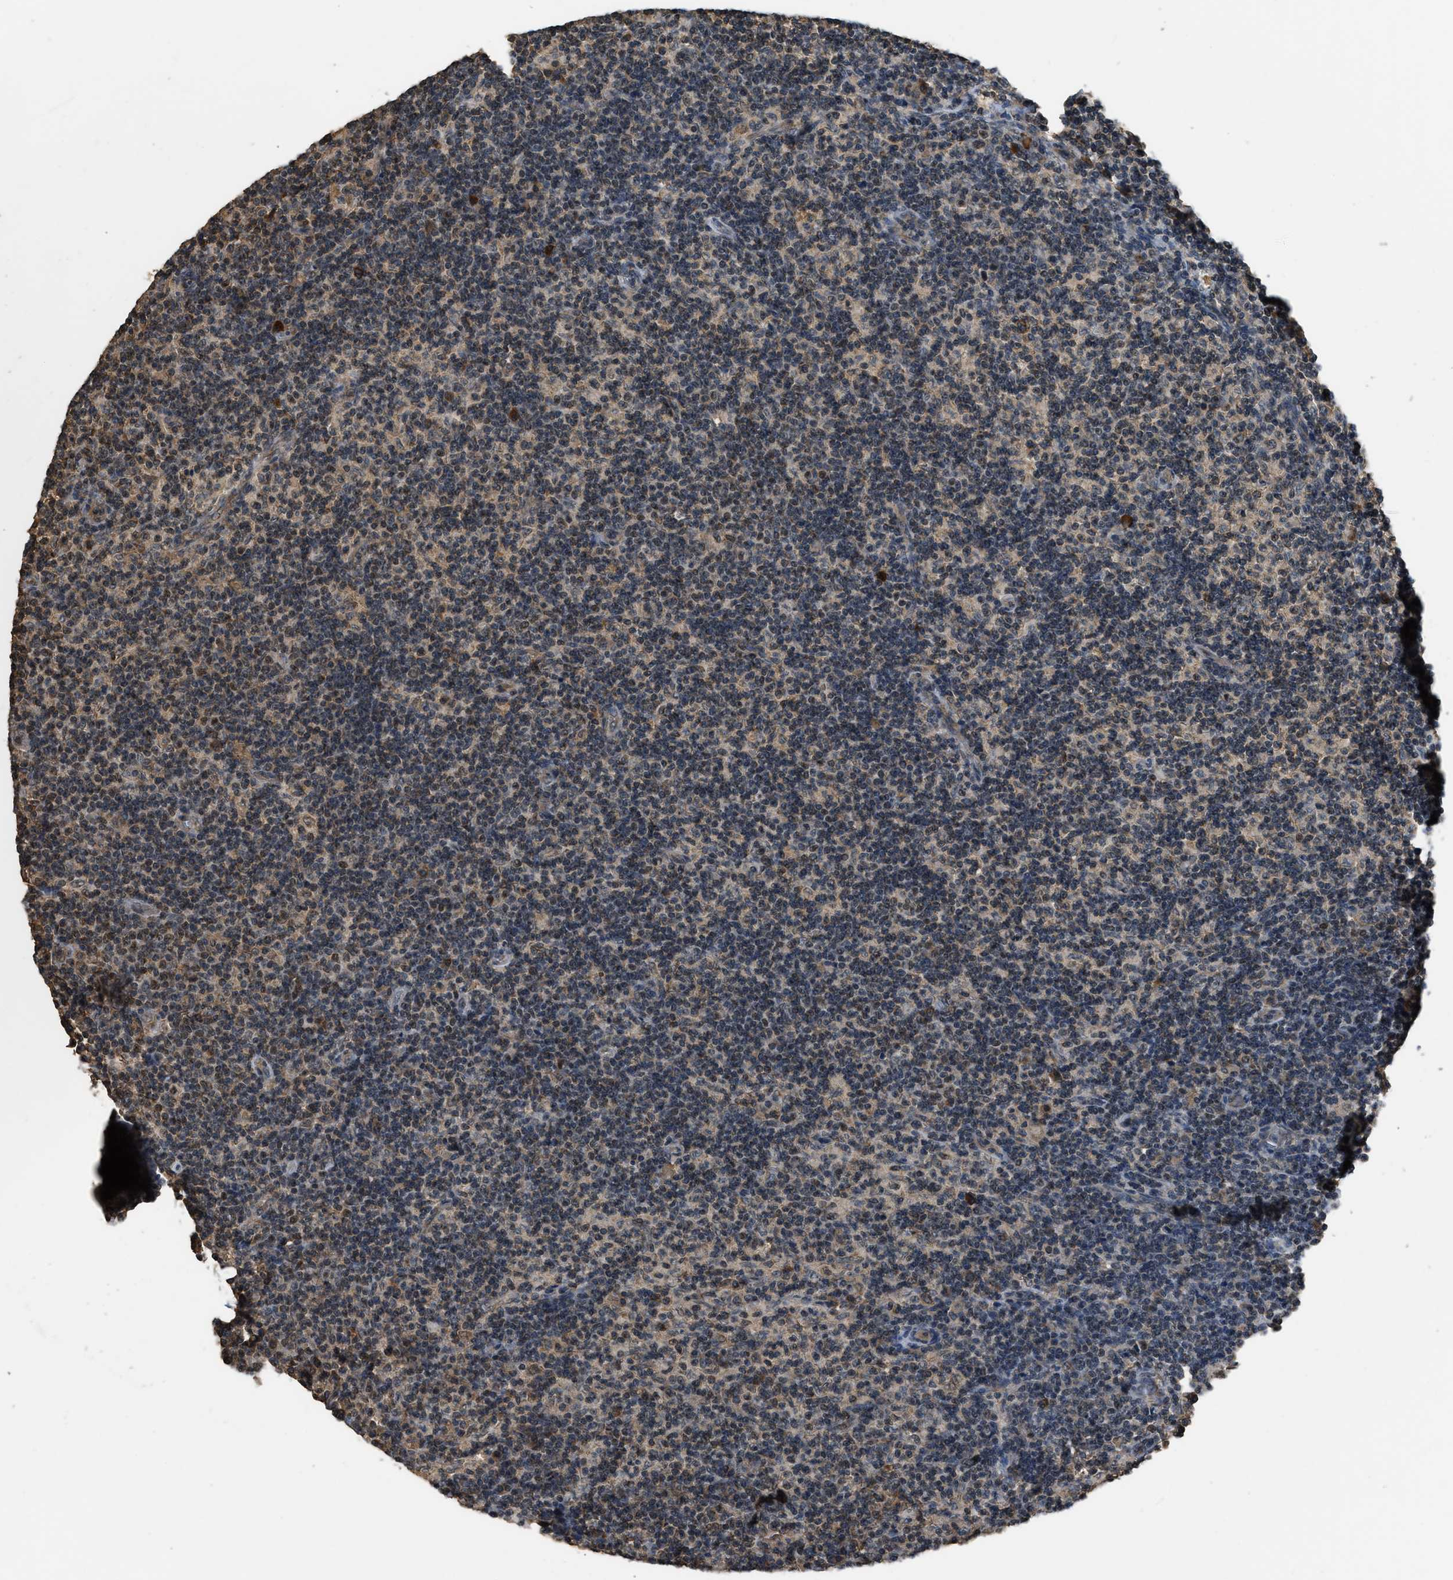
{"staining": {"intensity": "weak", "quantity": "<25%", "location": "nuclear"}, "tissue": "lymph node", "cell_type": "Germinal center cells", "image_type": "normal", "snomed": [{"axis": "morphology", "description": "Normal tissue, NOS"}, {"axis": "morphology", "description": "Inflammation, NOS"}, {"axis": "topography", "description": "Lymph node"}], "caption": "Immunohistochemistry (IHC) photomicrograph of unremarkable human lymph node stained for a protein (brown), which demonstrates no expression in germinal center cells. (Brightfield microscopy of DAB immunohistochemistry at high magnification).", "gene": "DENND6B", "patient": {"sex": "male", "age": 55}}